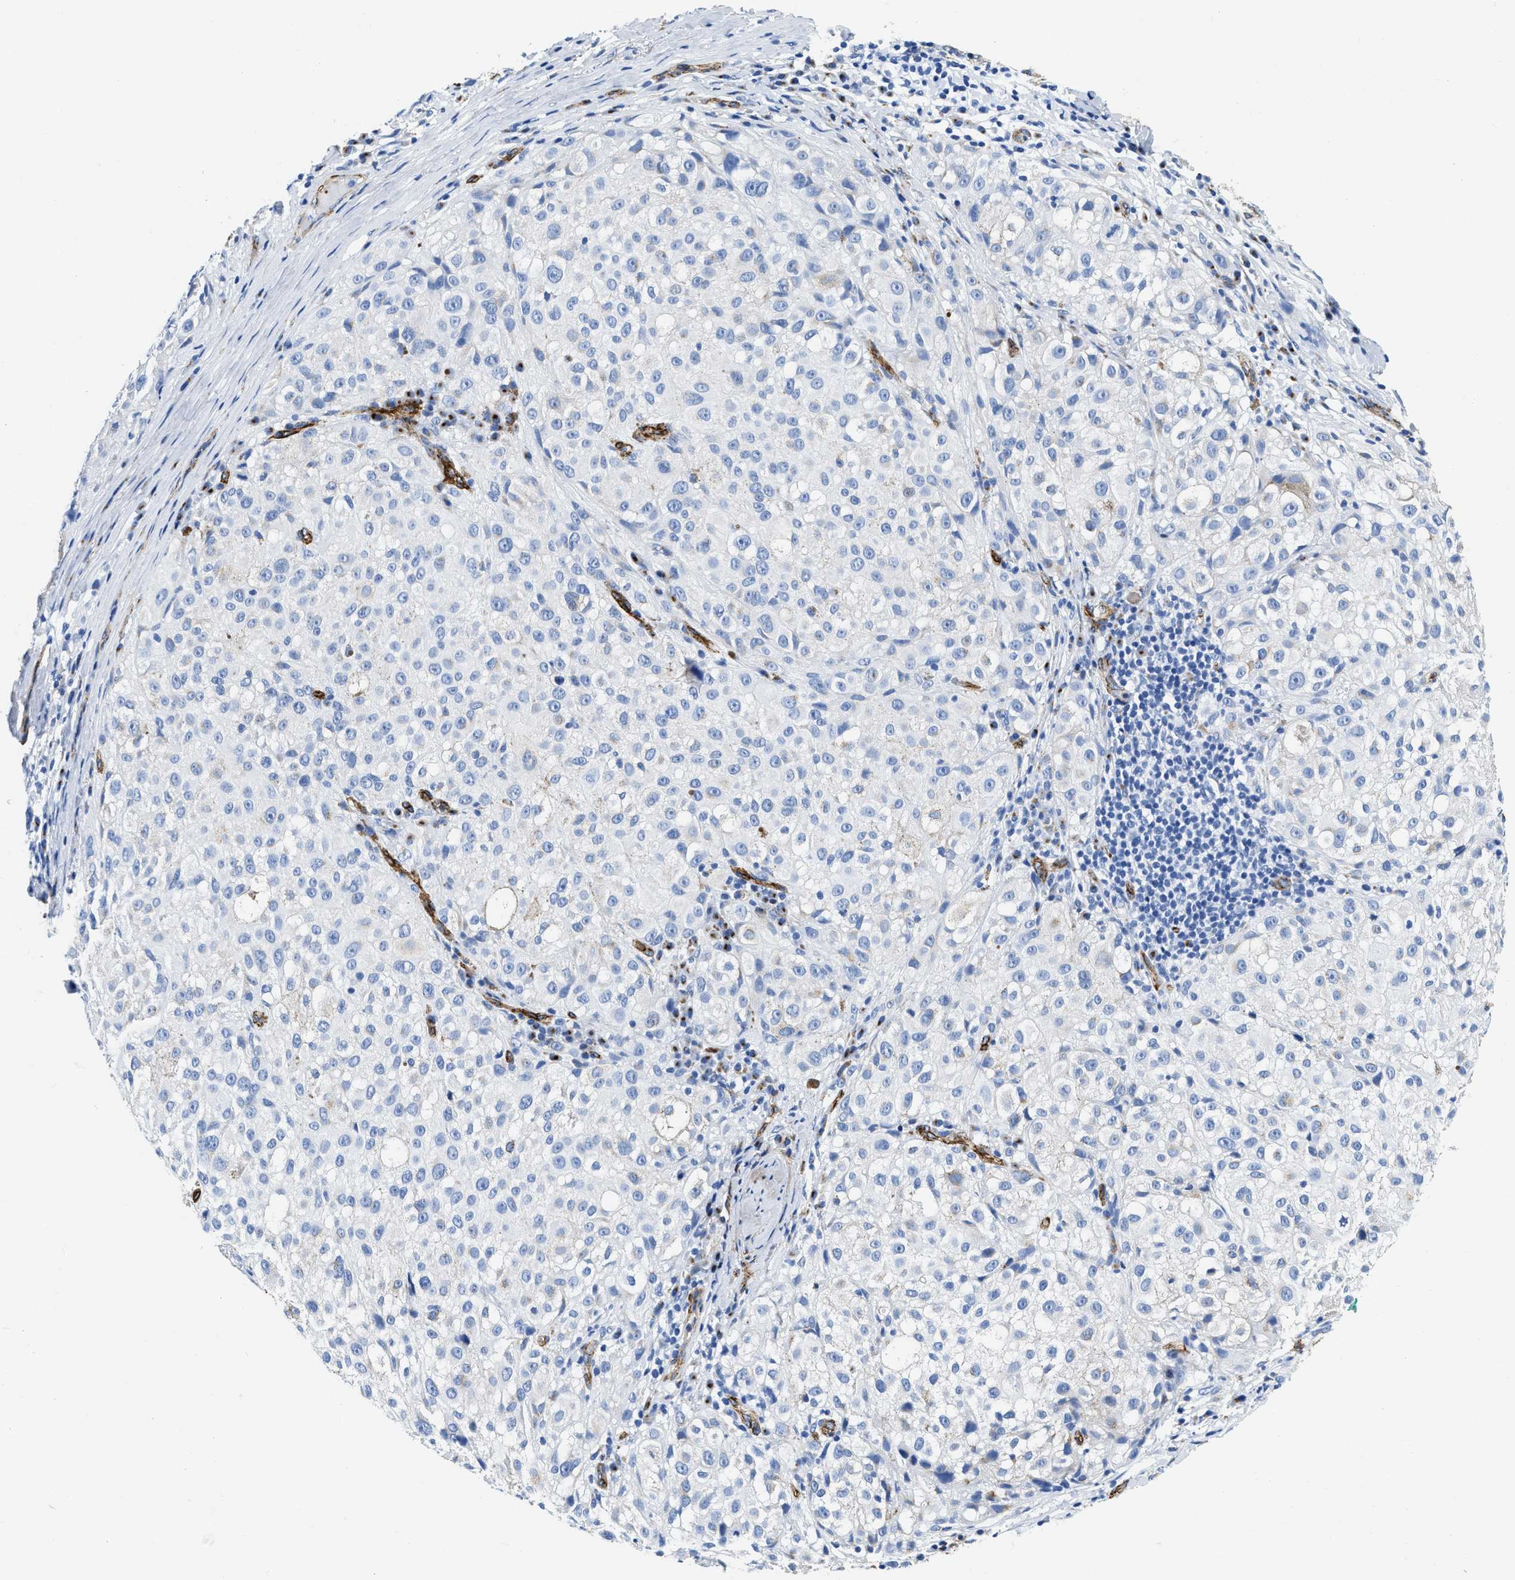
{"staining": {"intensity": "negative", "quantity": "none", "location": "none"}, "tissue": "melanoma", "cell_type": "Tumor cells", "image_type": "cancer", "snomed": [{"axis": "morphology", "description": "Necrosis, NOS"}, {"axis": "morphology", "description": "Malignant melanoma, NOS"}, {"axis": "topography", "description": "Skin"}], "caption": "DAB (3,3'-diaminobenzidine) immunohistochemical staining of human melanoma shows no significant staining in tumor cells.", "gene": "TVP23B", "patient": {"sex": "female", "age": 87}}